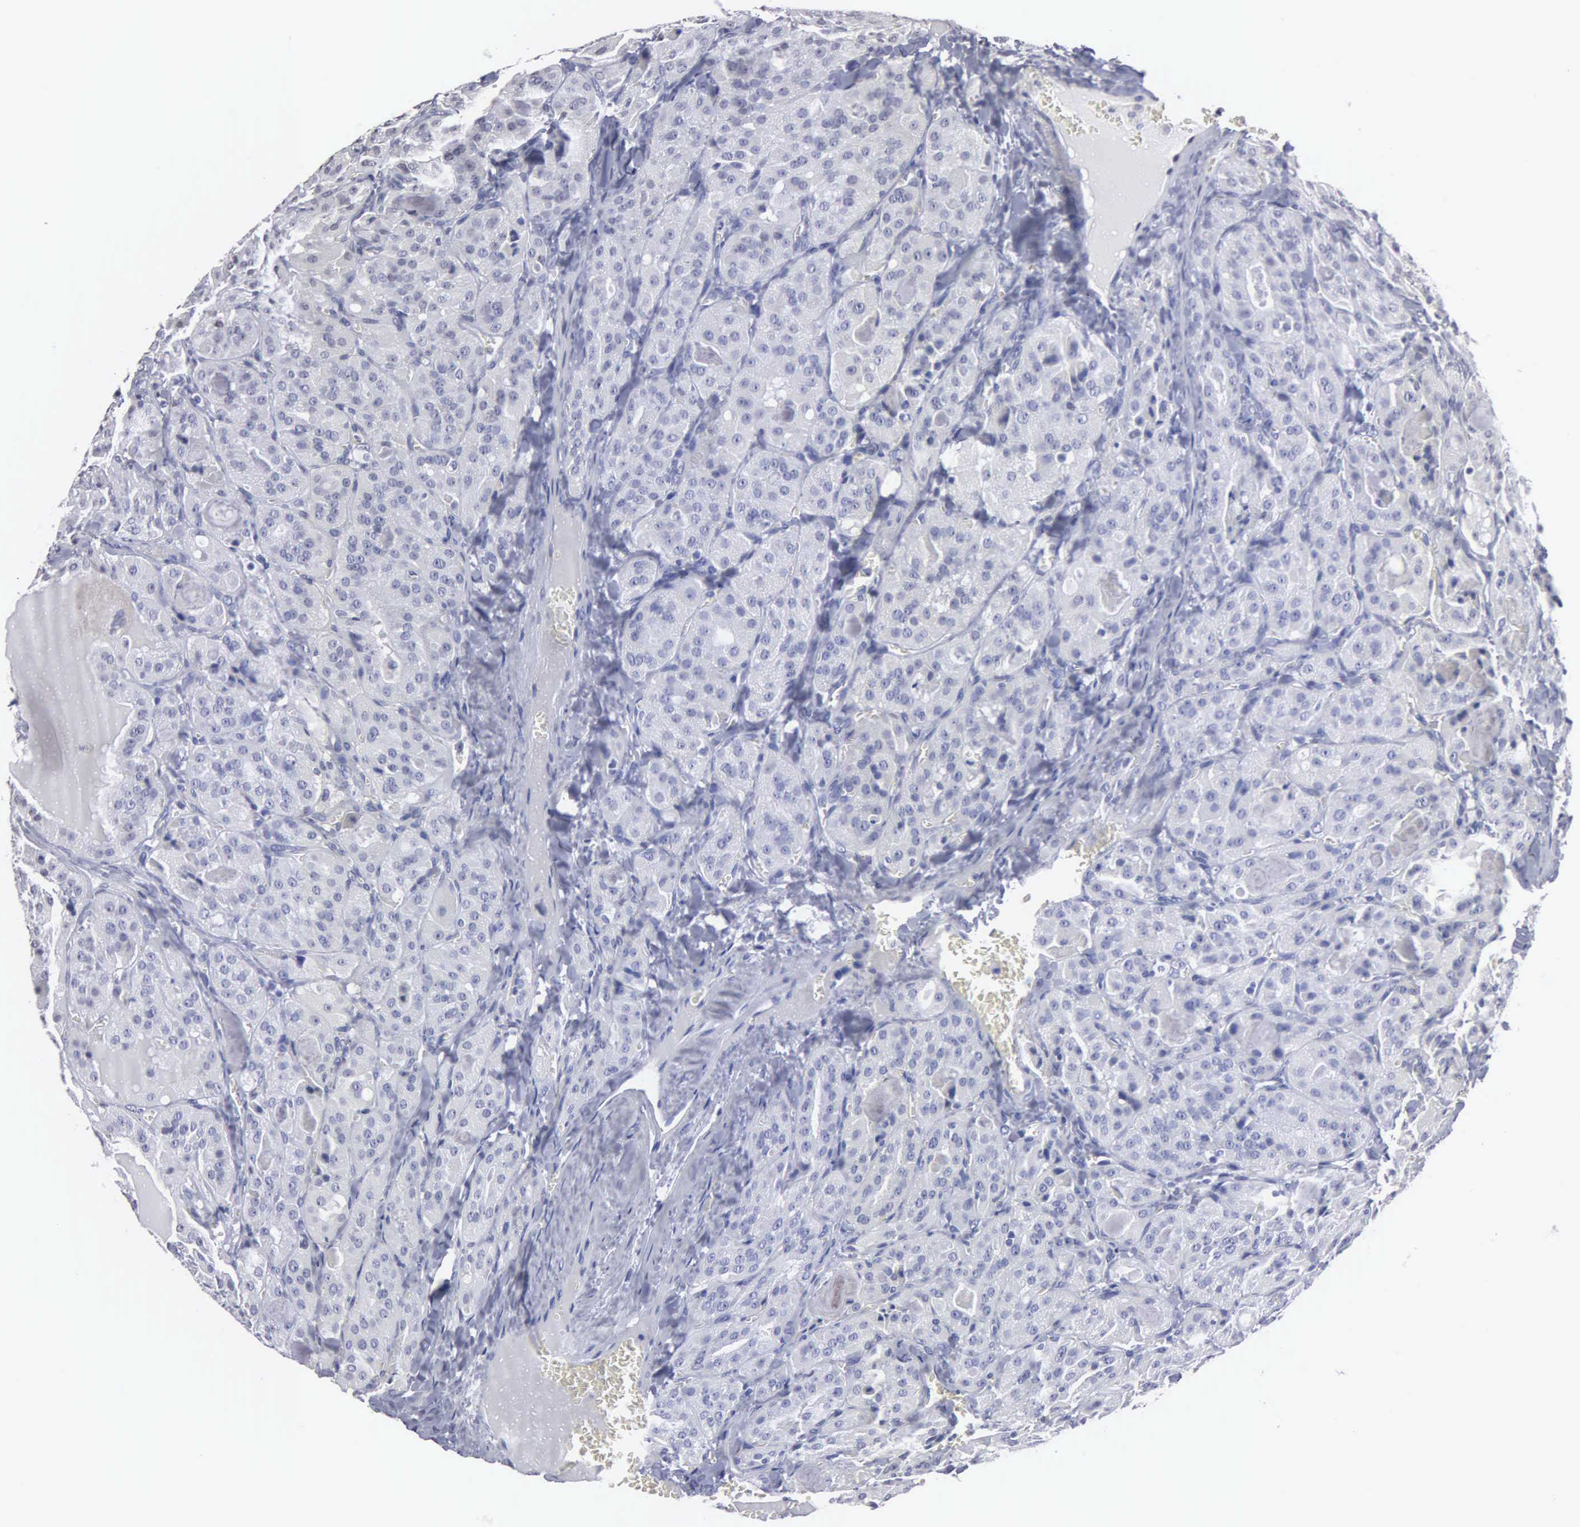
{"staining": {"intensity": "negative", "quantity": "none", "location": "none"}, "tissue": "thyroid cancer", "cell_type": "Tumor cells", "image_type": "cancer", "snomed": [{"axis": "morphology", "description": "Carcinoma, NOS"}, {"axis": "topography", "description": "Thyroid gland"}], "caption": "Immunohistochemistry (IHC) photomicrograph of neoplastic tissue: thyroid cancer (carcinoma) stained with DAB (3,3'-diaminobenzidine) shows no significant protein staining in tumor cells.", "gene": "UPB1", "patient": {"sex": "male", "age": 76}}